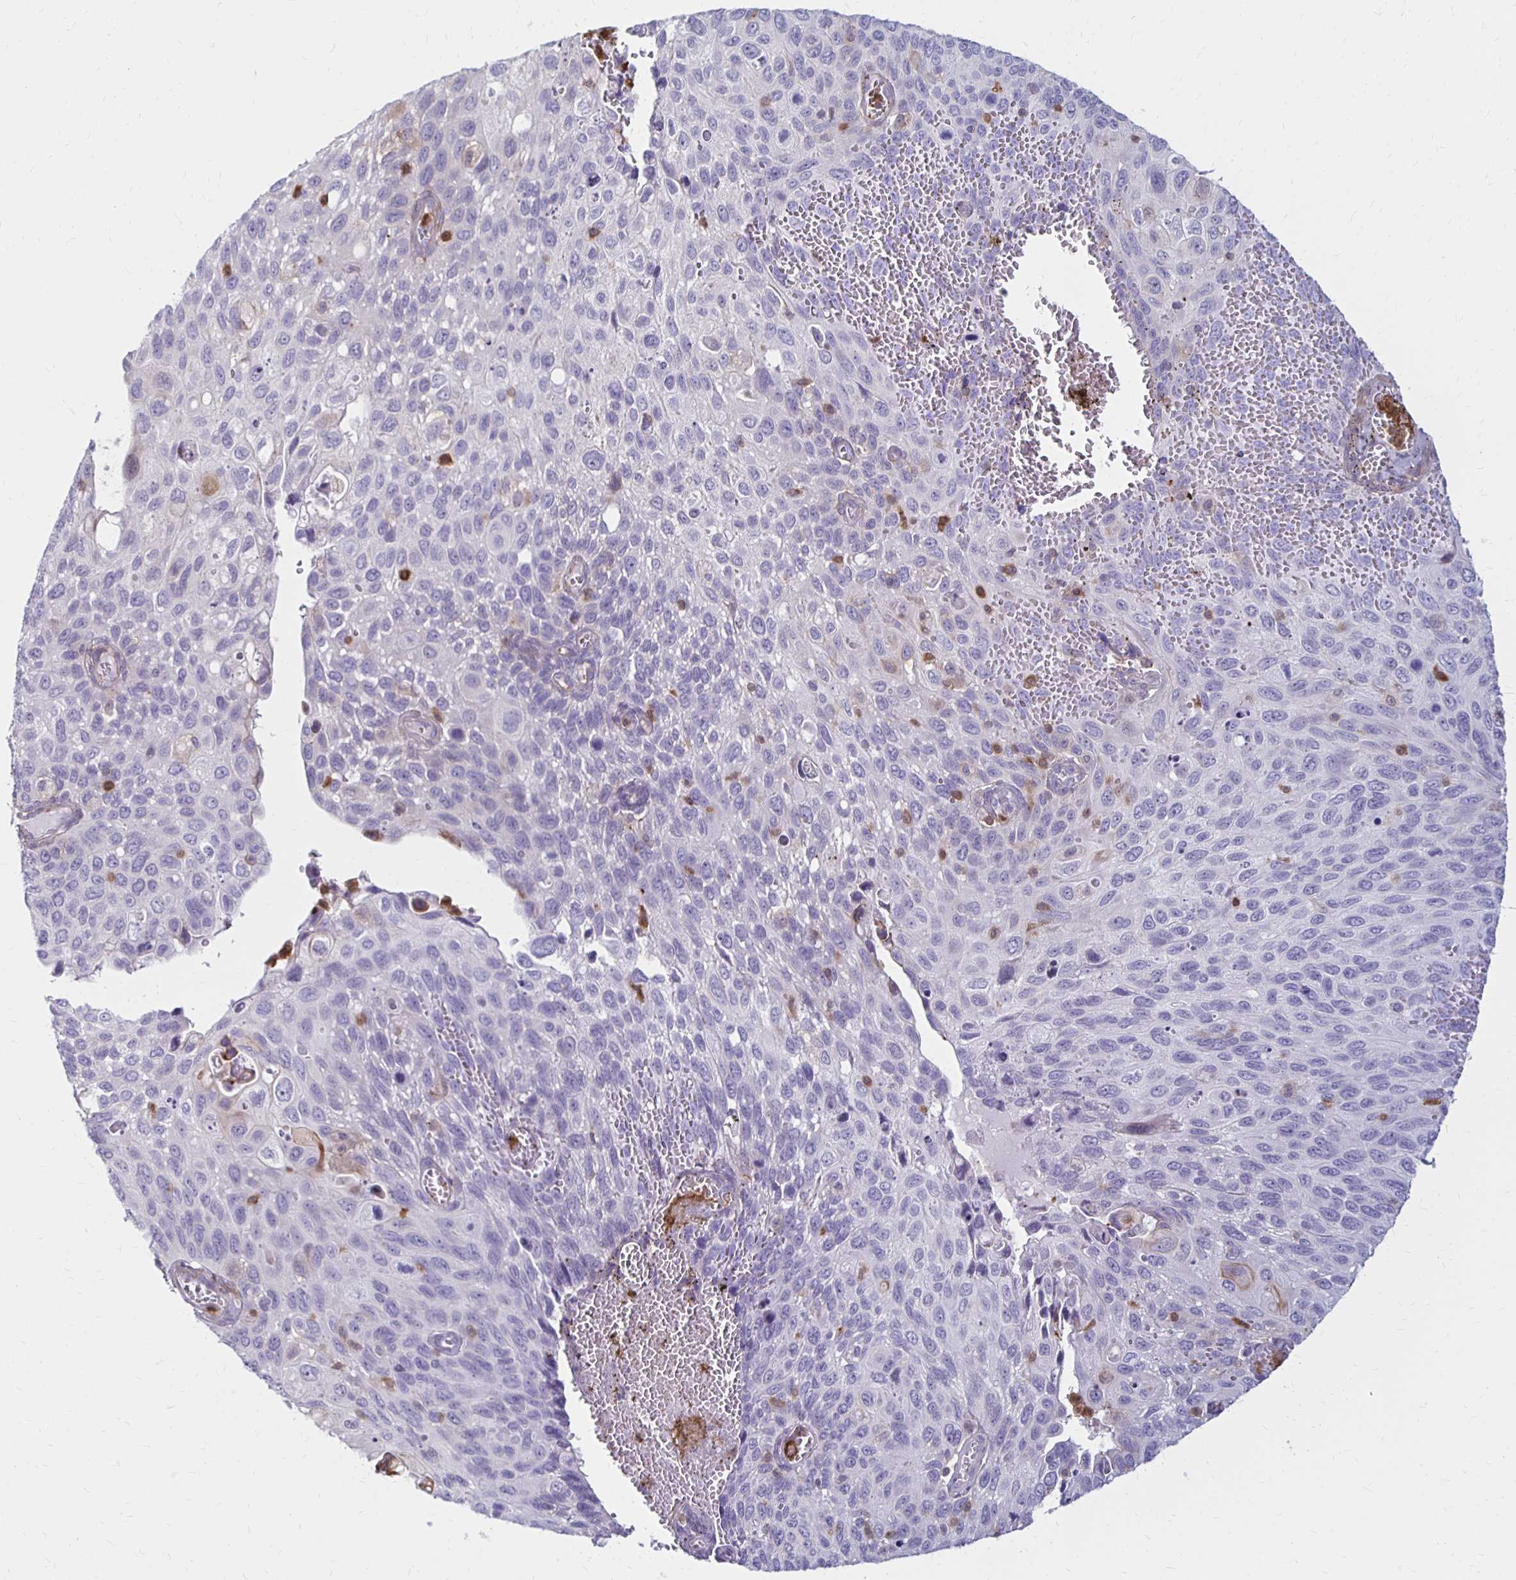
{"staining": {"intensity": "negative", "quantity": "none", "location": "none"}, "tissue": "cervical cancer", "cell_type": "Tumor cells", "image_type": "cancer", "snomed": [{"axis": "morphology", "description": "Squamous cell carcinoma, NOS"}, {"axis": "topography", "description": "Cervix"}], "caption": "Tumor cells show no significant staining in cervical cancer.", "gene": "CCL21", "patient": {"sex": "female", "age": 70}}